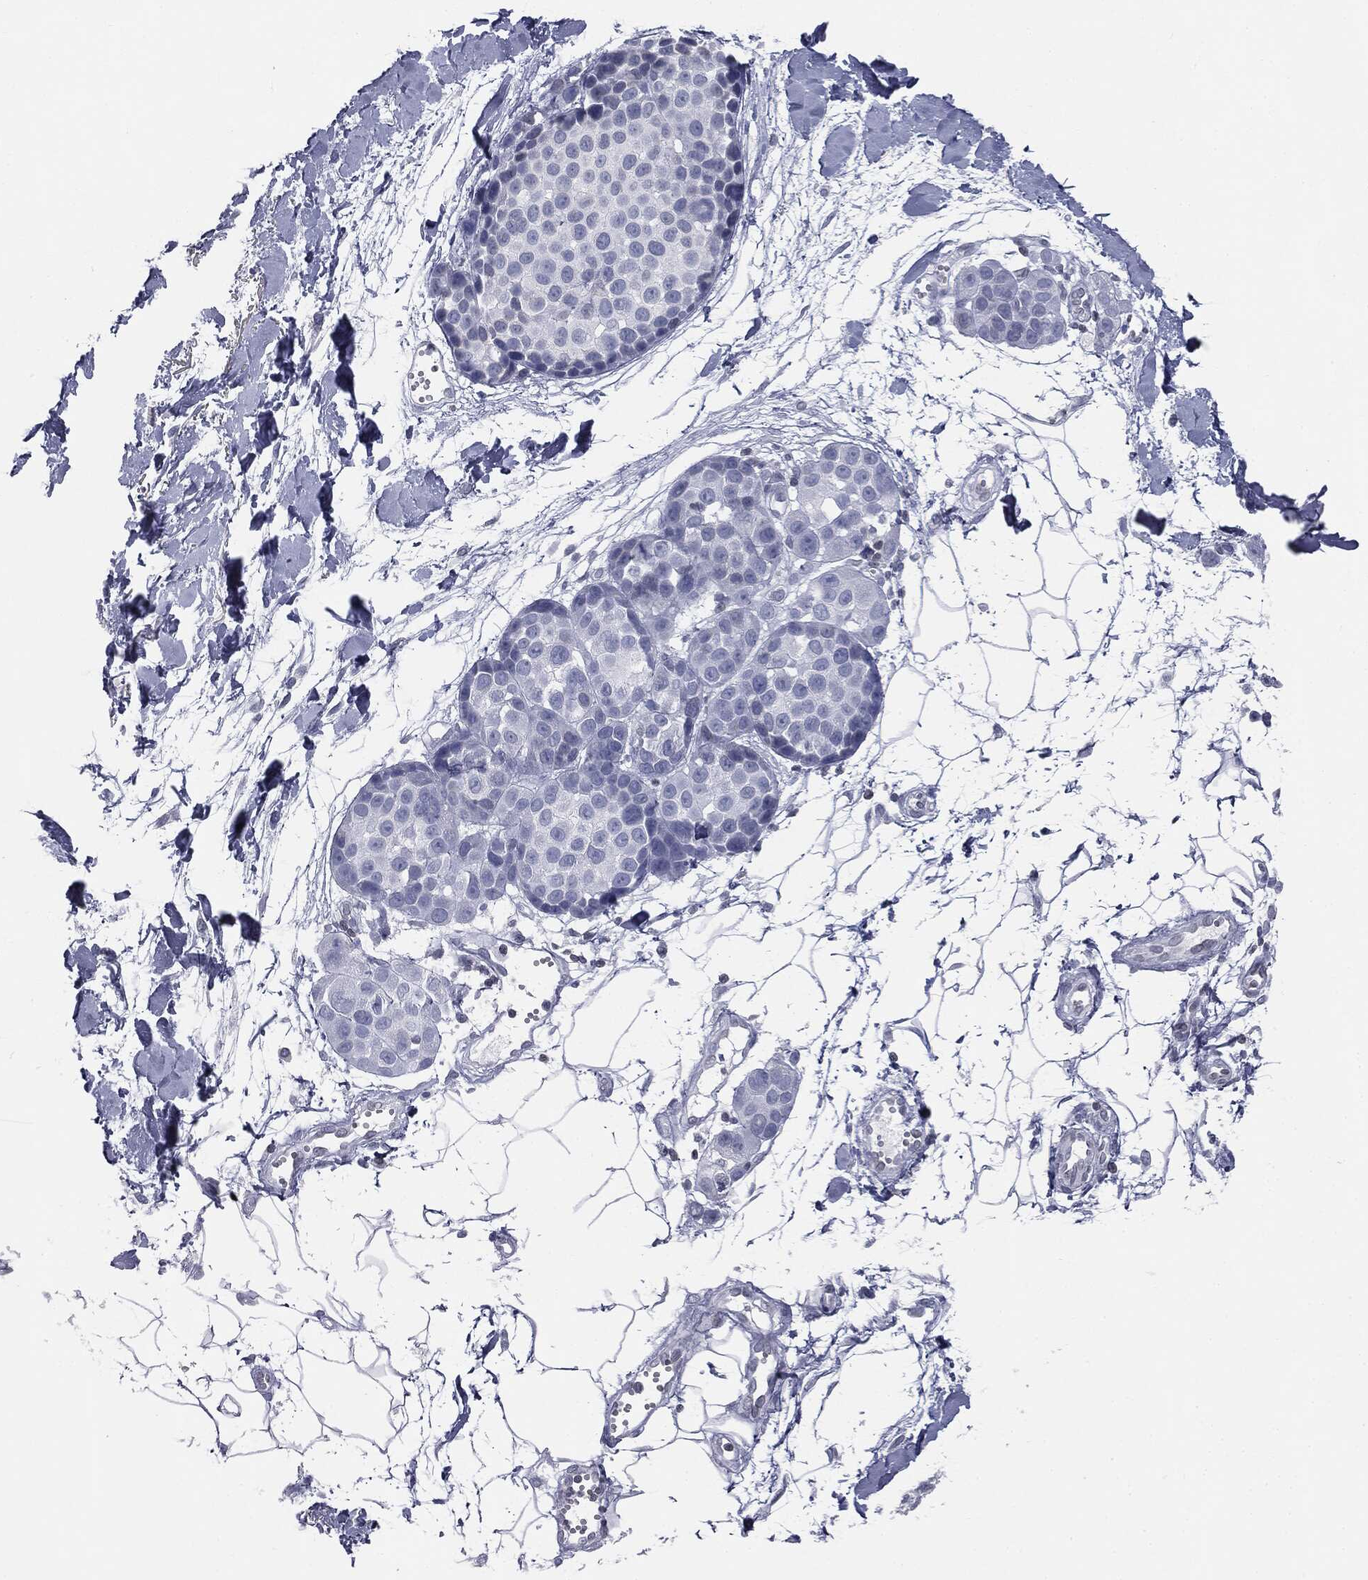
{"staining": {"intensity": "negative", "quantity": "none", "location": "none"}, "tissue": "melanoma", "cell_type": "Tumor cells", "image_type": "cancer", "snomed": [{"axis": "morphology", "description": "Malignant melanoma, NOS"}, {"axis": "topography", "description": "Skin"}], "caption": "Protein analysis of malignant melanoma reveals no significant positivity in tumor cells.", "gene": "ALDOB", "patient": {"sex": "female", "age": 86}}